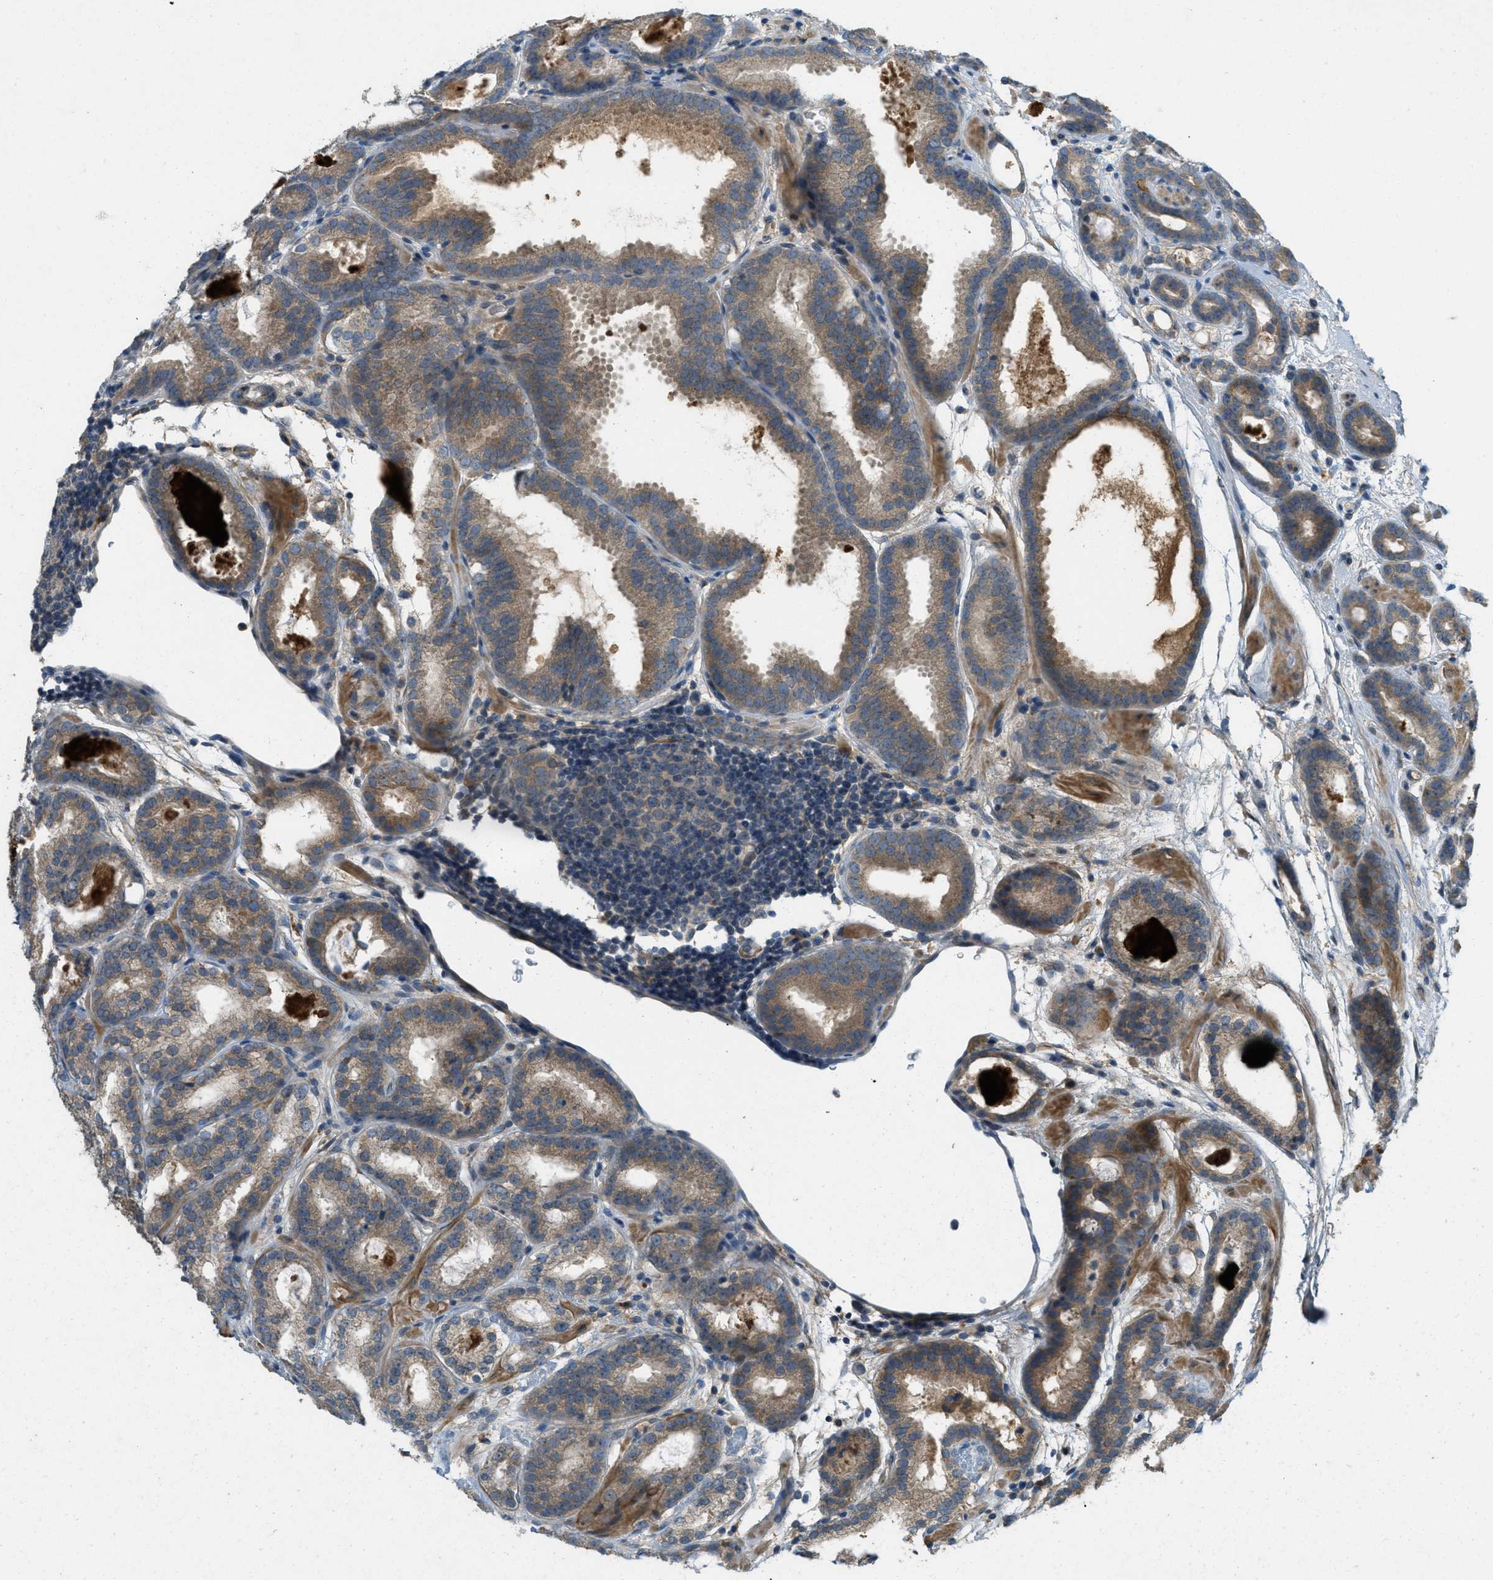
{"staining": {"intensity": "moderate", "quantity": ">75%", "location": "cytoplasmic/membranous"}, "tissue": "prostate cancer", "cell_type": "Tumor cells", "image_type": "cancer", "snomed": [{"axis": "morphology", "description": "Adenocarcinoma, Low grade"}, {"axis": "topography", "description": "Prostate"}], "caption": "Protein staining of prostate cancer tissue exhibits moderate cytoplasmic/membranous expression in about >75% of tumor cells.", "gene": "ADCY6", "patient": {"sex": "male", "age": 69}}